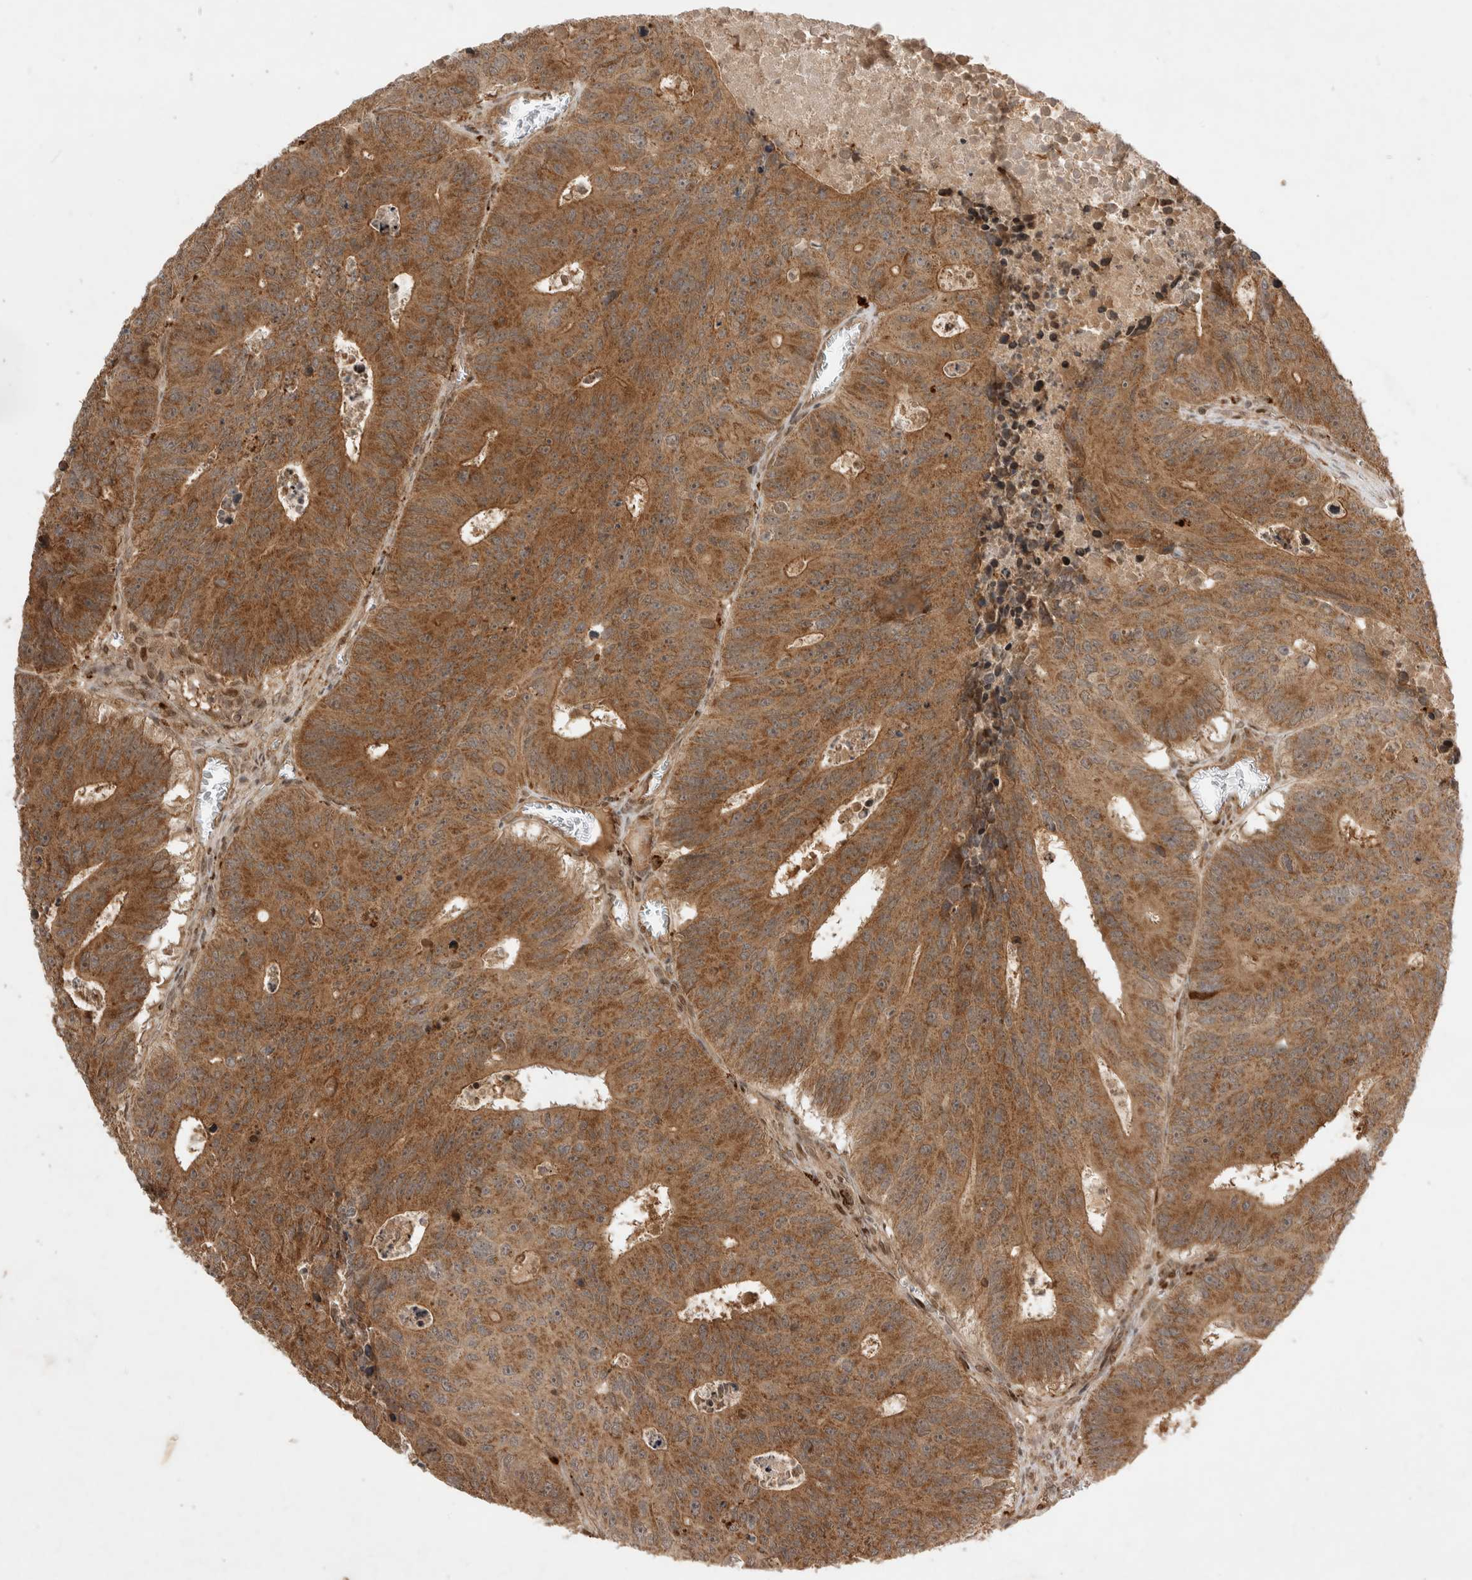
{"staining": {"intensity": "strong", "quantity": ">75%", "location": "cytoplasmic/membranous"}, "tissue": "colorectal cancer", "cell_type": "Tumor cells", "image_type": "cancer", "snomed": [{"axis": "morphology", "description": "Adenocarcinoma, NOS"}, {"axis": "topography", "description": "Colon"}], "caption": "Immunohistochemical staining of human colorectal cancer reveals strong cytoplasmic/membranous protein positivity in approximately >75% of tumor cells.", "gene": "FAM221A", "patient": {"sex": "male", "age": 87}}